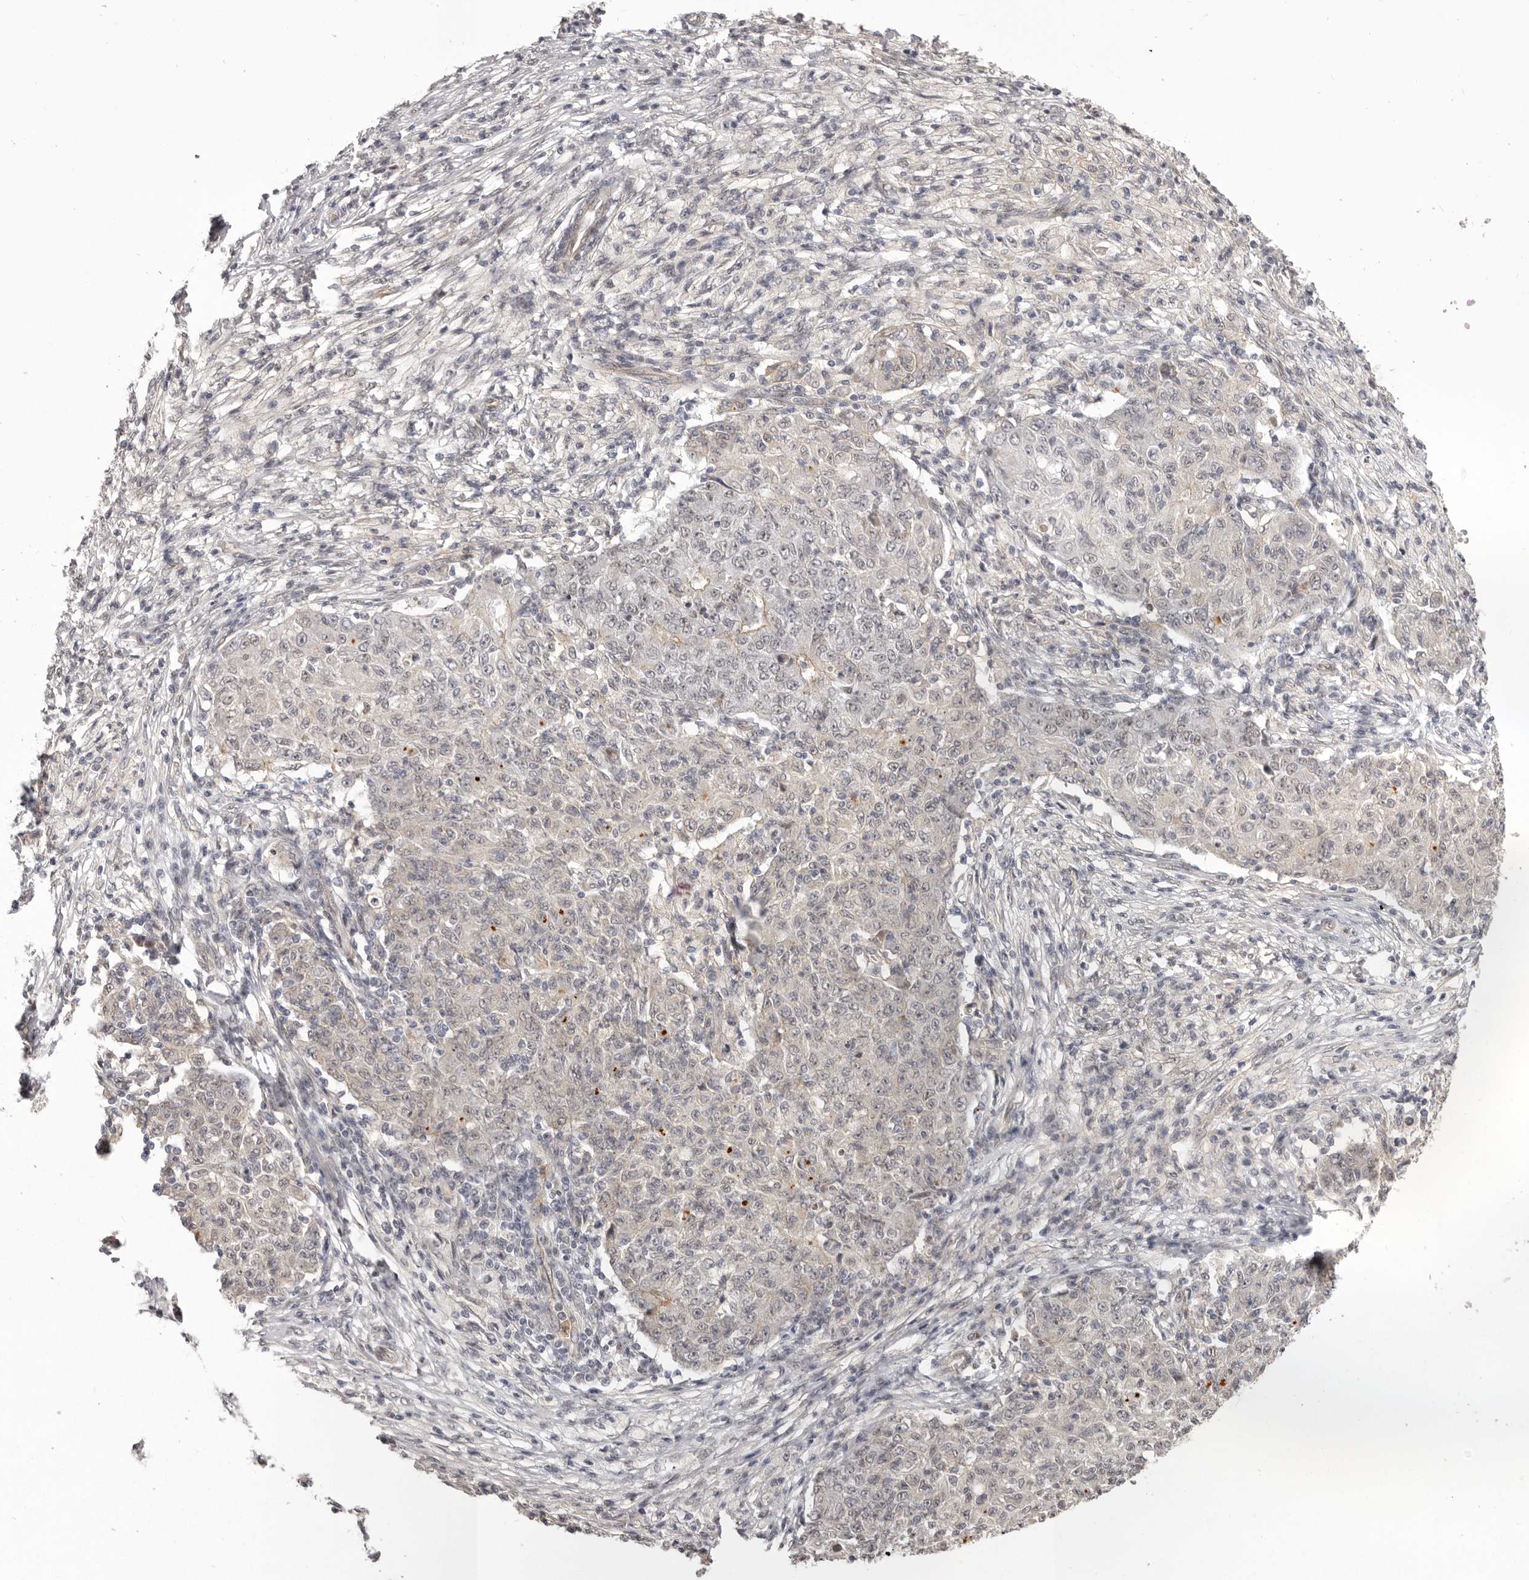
{"staining": {"intensity": "negative", "quantity": "none", "location": "none"}, "tissue": "ovarian cancer", "cell_type": "Tumor cells", "image_type": "cancer", "snomed": [{"axis": "morphology", "description": "Carcinoma, endometroid"}, {"axis": "topography", "description": "Ovary"}], "caption": "Tumor cells show no significant protein positivity in ovarian cancer.", "gene": "RNF2", "patient": {"sex": "female", "age": 42}}